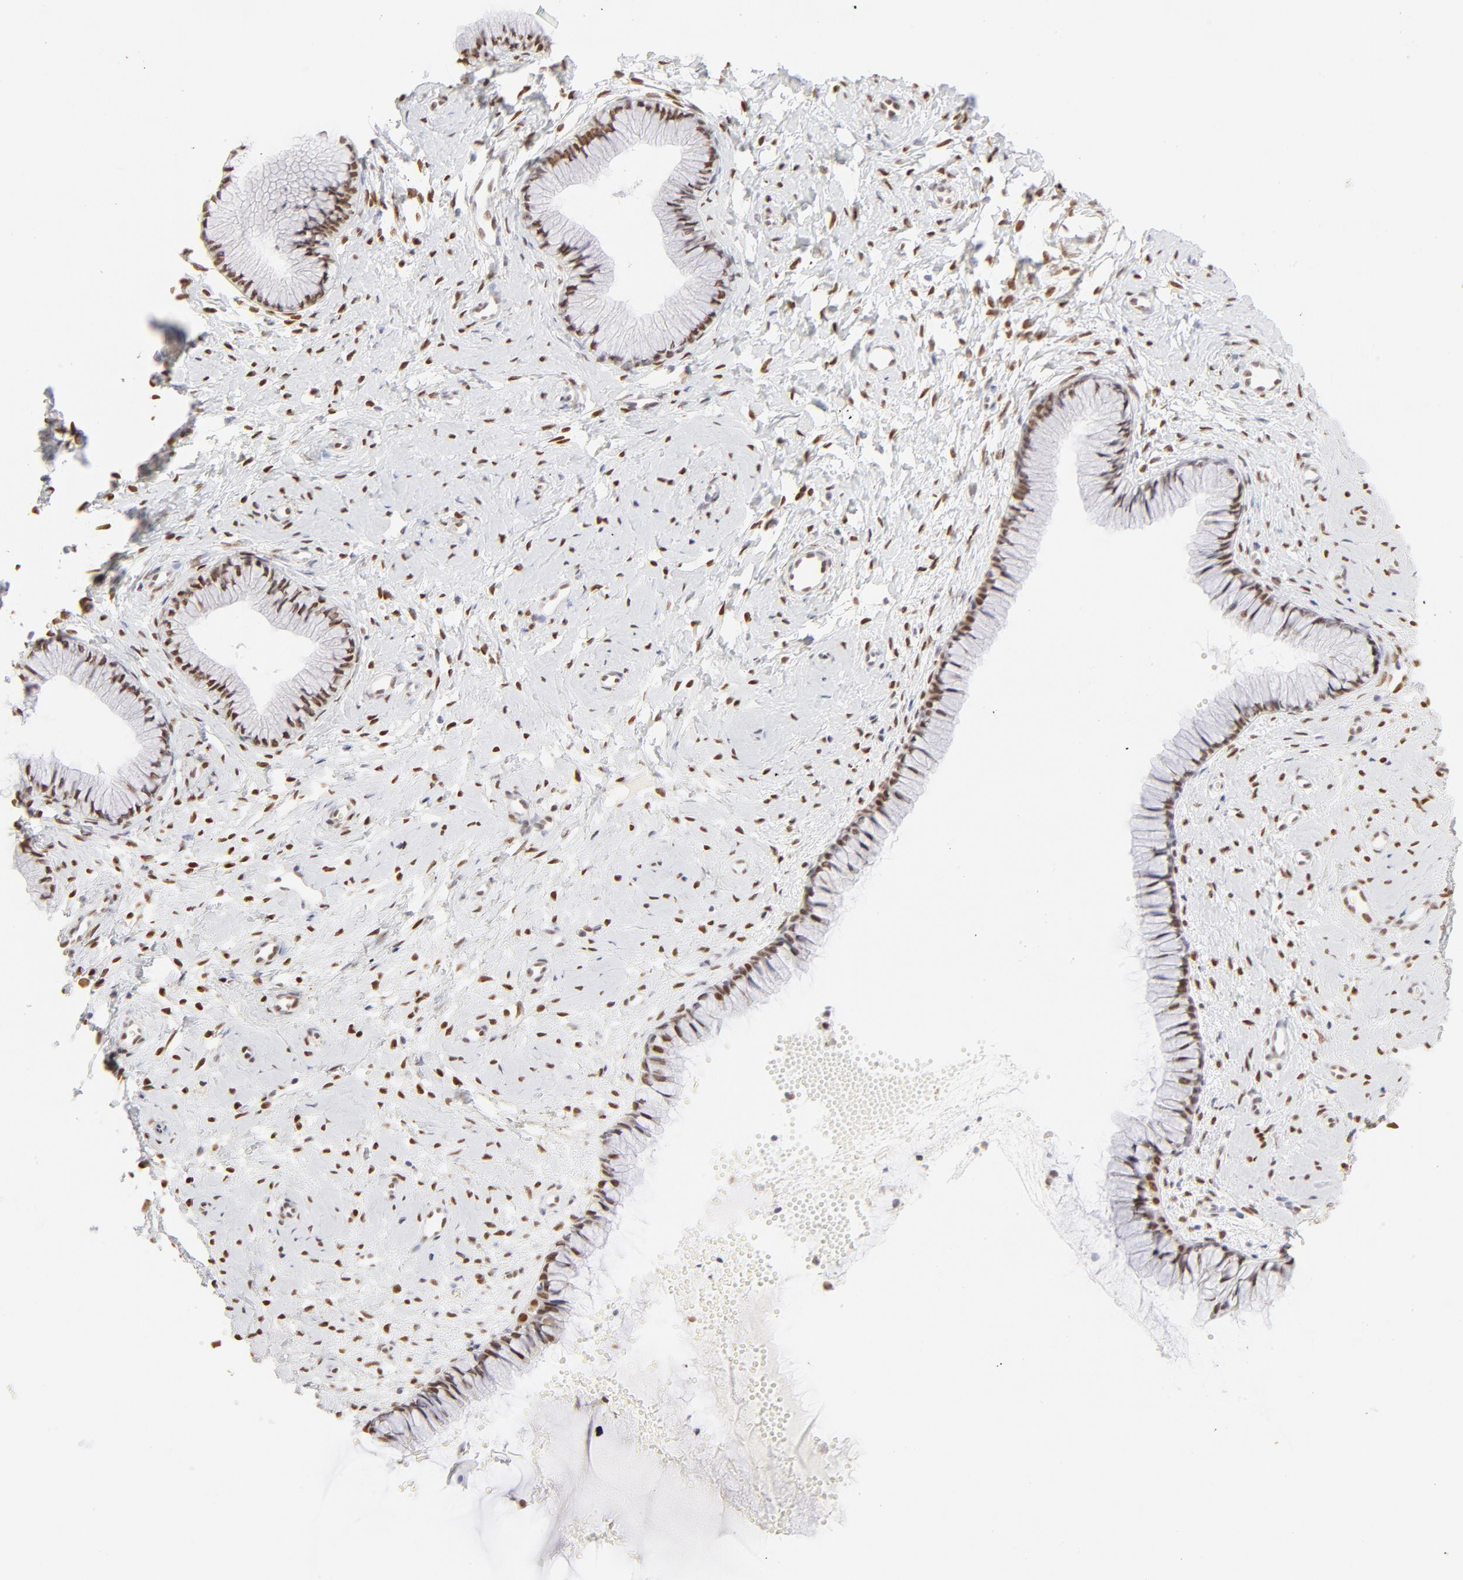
{"staining": {"intensity": "strong", "quantity": ">75%", "location": "nuclear"}, "tissue": "cervix", "cell_type": "Glandular cells", "image_type": "normal", "snomed": [{"axis": "morphology", "description": "Normal tissue, NOS"}, {"axis": "topography", "description": "Cervix"}], "caption": "Immunohistochemistry (IHC) staining of normal cervix, which shows high levels of strong nuclear staining in approximately >75% of glandular cells indicating strong nuclear protein positivity. The staining was performed using DAB (brown) for protein detection and nuclei were counterstained in hematoxylin (blue).", "gene": "PBX1", "patient": {"sex": "female", "age": 46}}